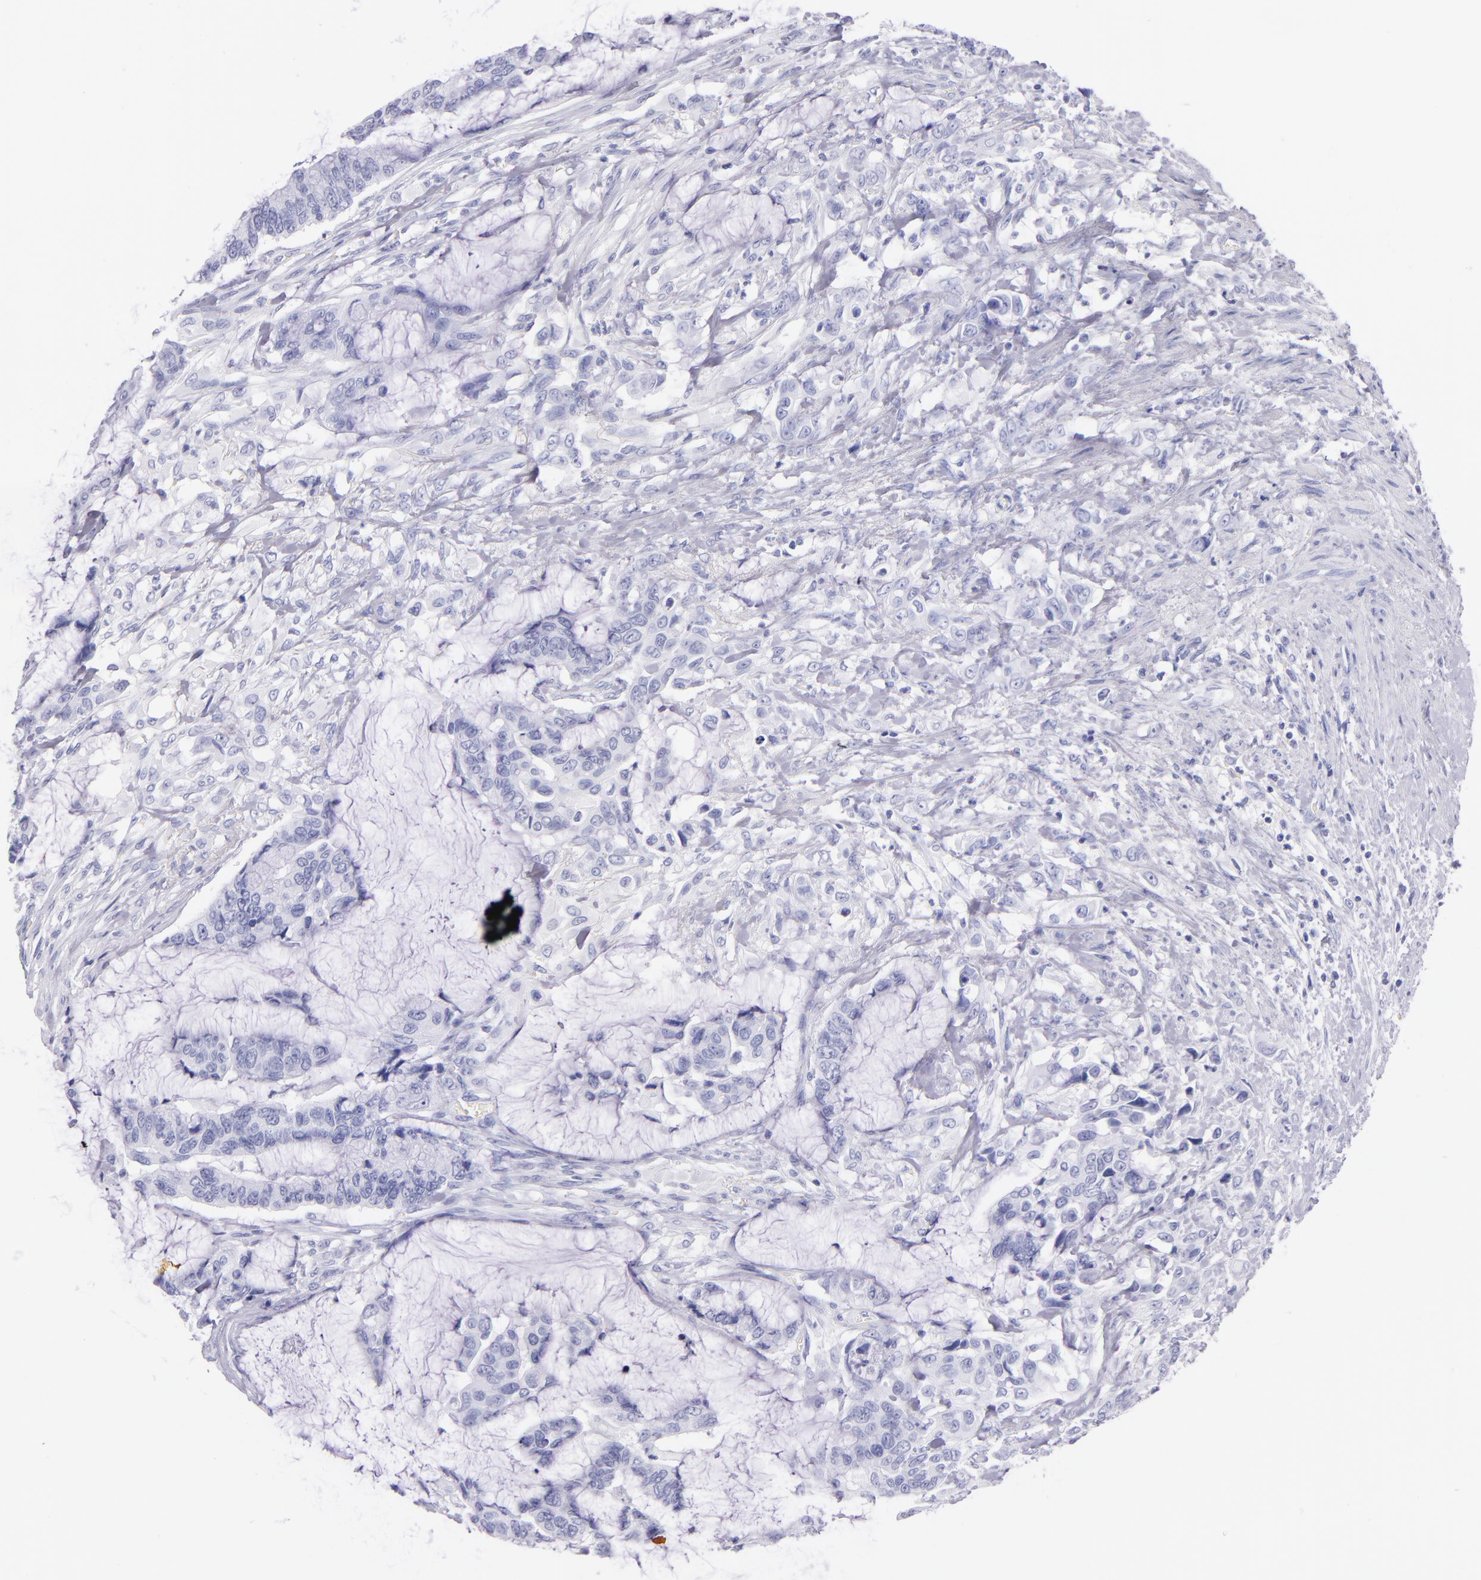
{"staining": {"intensity": "negative", "quantity": "none", "location": "none"}, "tissue": "colorectal cancer", "cell_type": "Tumor cells", "image_type": "cancer", "snomed": [{"axis": "morphology", "description": "Adenocarcinoma, NOS"}, {"axis": "topography", "description": "Rectum"}], "caption": "Colorectal cancer (adenocarcinoma) was stained to show a protein in brown. There is no significant expression in tumor cells.", "gene": "SFTPB", "patient": {"sex": "female", "age": 59}}